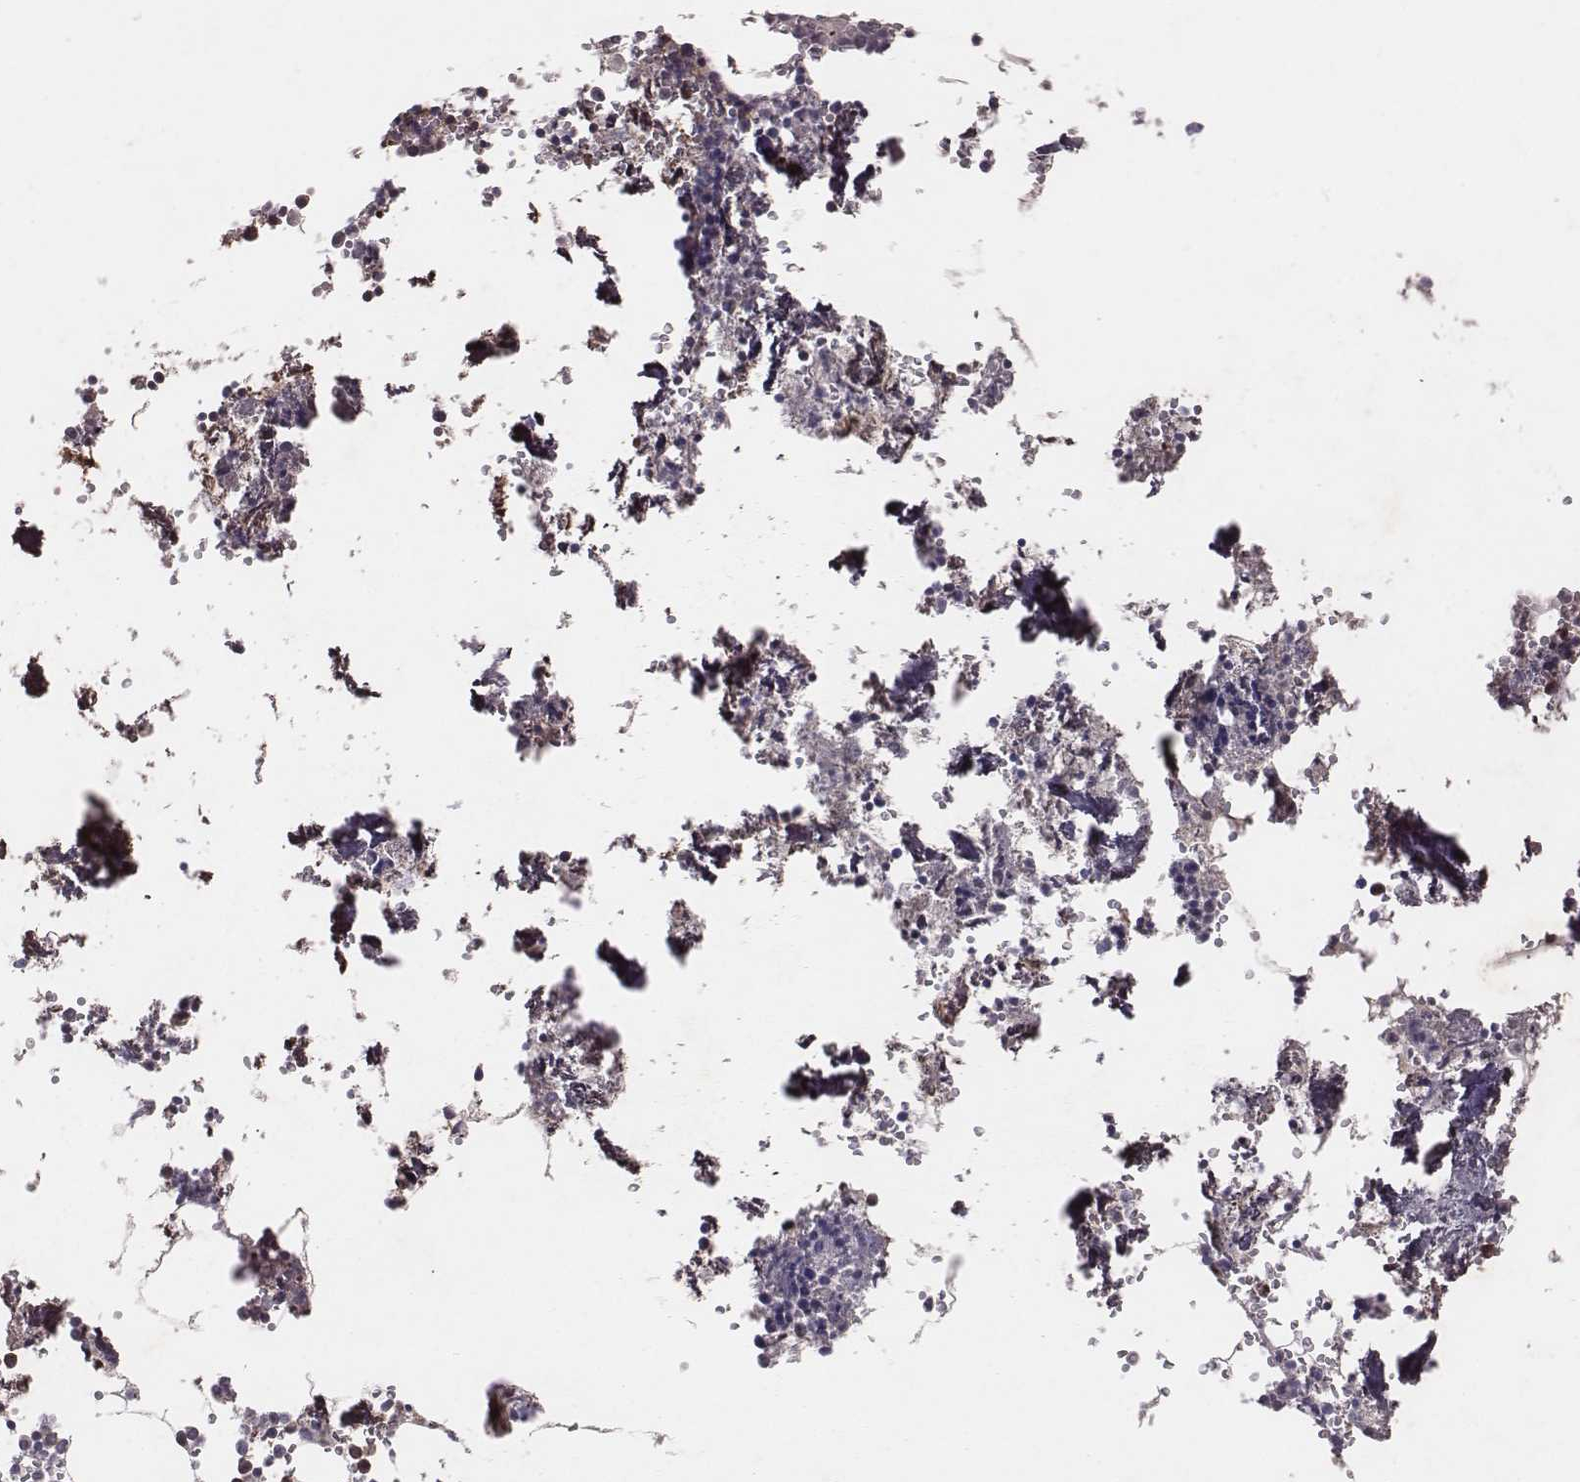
{"staining": {"intensity": "strong", "quantity": "25%-75%", "location": "cytoplasmic/membranous"}, "tissue": "bone marrow", "cell_type": "Hematopoietic cells", "image_type": "normal", "snomed": [{"axis": "morphology", "description": "Normal tissue, NOS"}, {"axis": "topography", "description": "Bone marrow"}], "caption": "Immunohistochemistry histopathology image of unremarkable human bone marrow stained for a protein (brown), which demonstrates high levels of strong cytoplasmic/membranous expression in about 25%-75% of hematopoietic cells.", "gene": "TXLNA", "patient": {"sex": "male", "age": 54}}